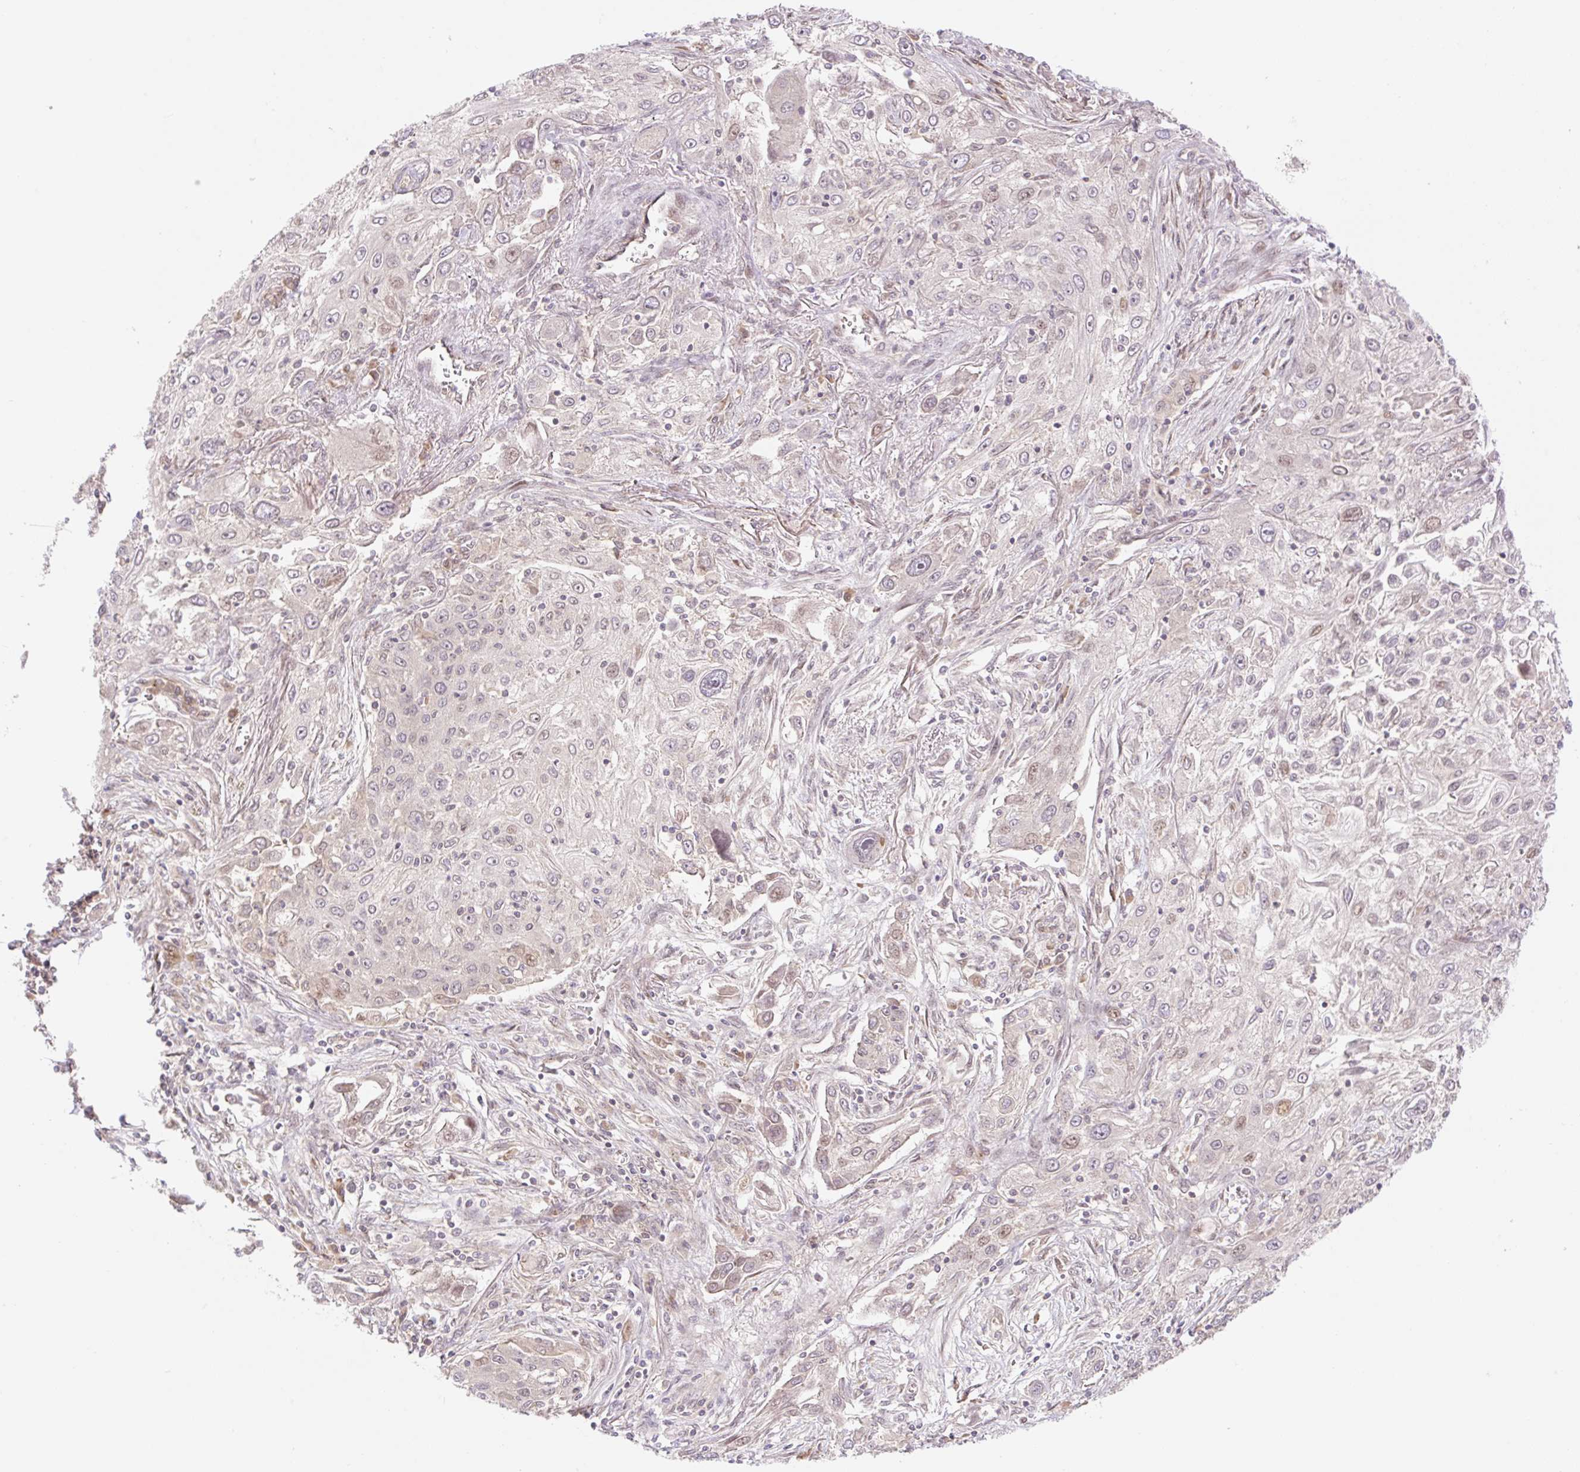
{"staining": {"intensity": "moderate", "quantity": "<25%", "location": "nuclear"}, "tissue": "lung cancer", "cell_type": "Tumor cells", "image_type": "cancer", "snomed": [{"axis": "morphology", "description": "Squamous cell carcinoma, NOS"}, {"axis": "topography", "description": "Lung"}], "caption": "Lung cancer (squamous cell carcinoma) was stained to show a protein in brown. There is low levels of moderate nuclear staining in approximately <25% of tumor cells. Using DAB (brown) and hematoxylin (blue) stains, captured at high magnification using brightfield microscopy.", "gene": "VPS25", "patient": {"sex": "female", "age": 69}}